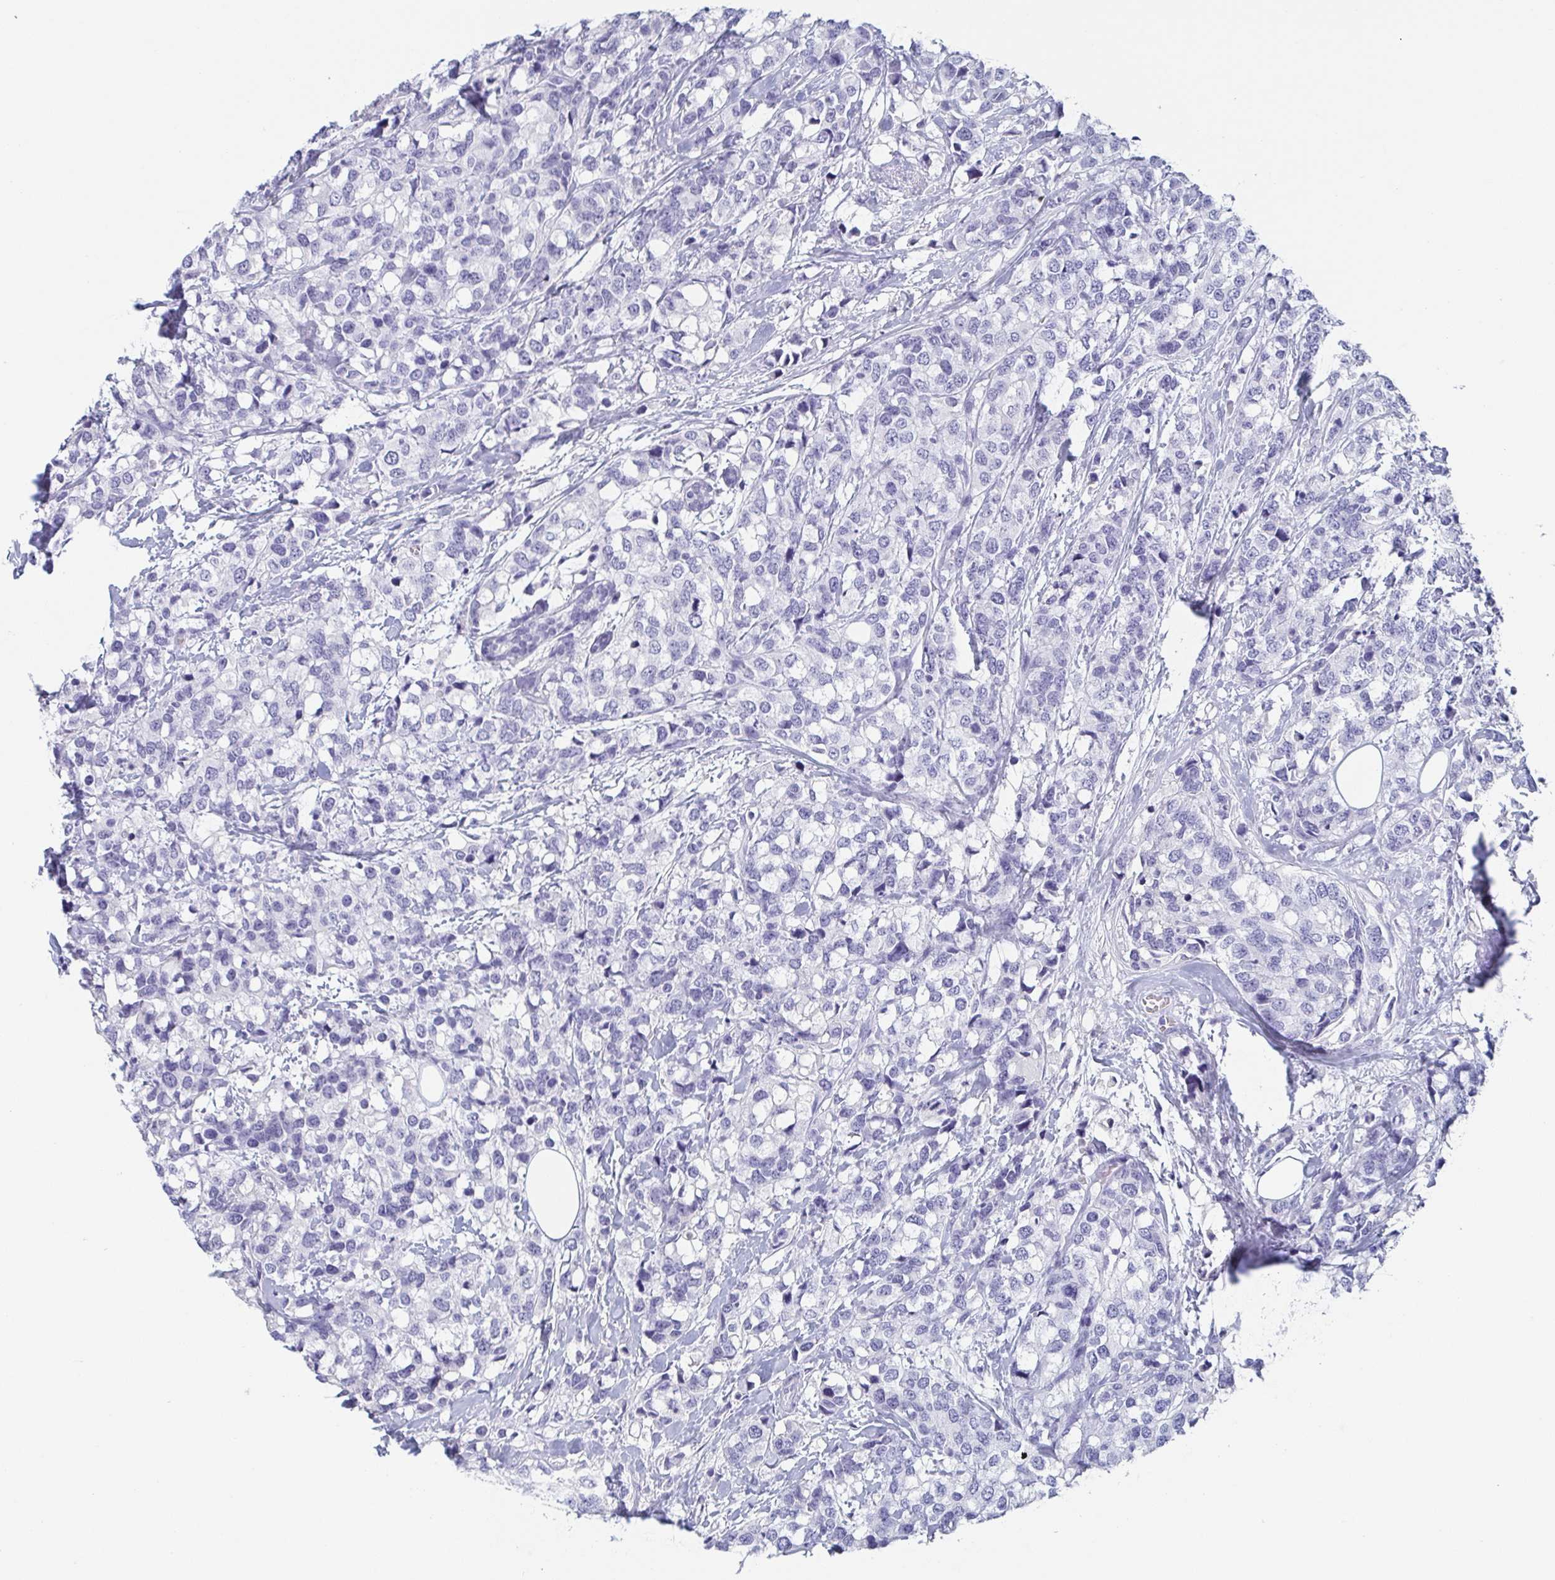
{"staining": {"intensity": "negative", "quantity": "none", "location": "none"}, "tissue": "breast cancer", "cell_type": "Tumor cells", "image_type": "cancer", "snomed": [{"axis": "morphology", "description": "Lobular carcinoma"}, {"axis": "topography", "description": "Breast"}], "caption": "A histopathology image of human breast lobular carcinoma is negative for staining in tumor cells.", "gene": "ITLN1", "patient": {"sex": "female", "age": 59}}